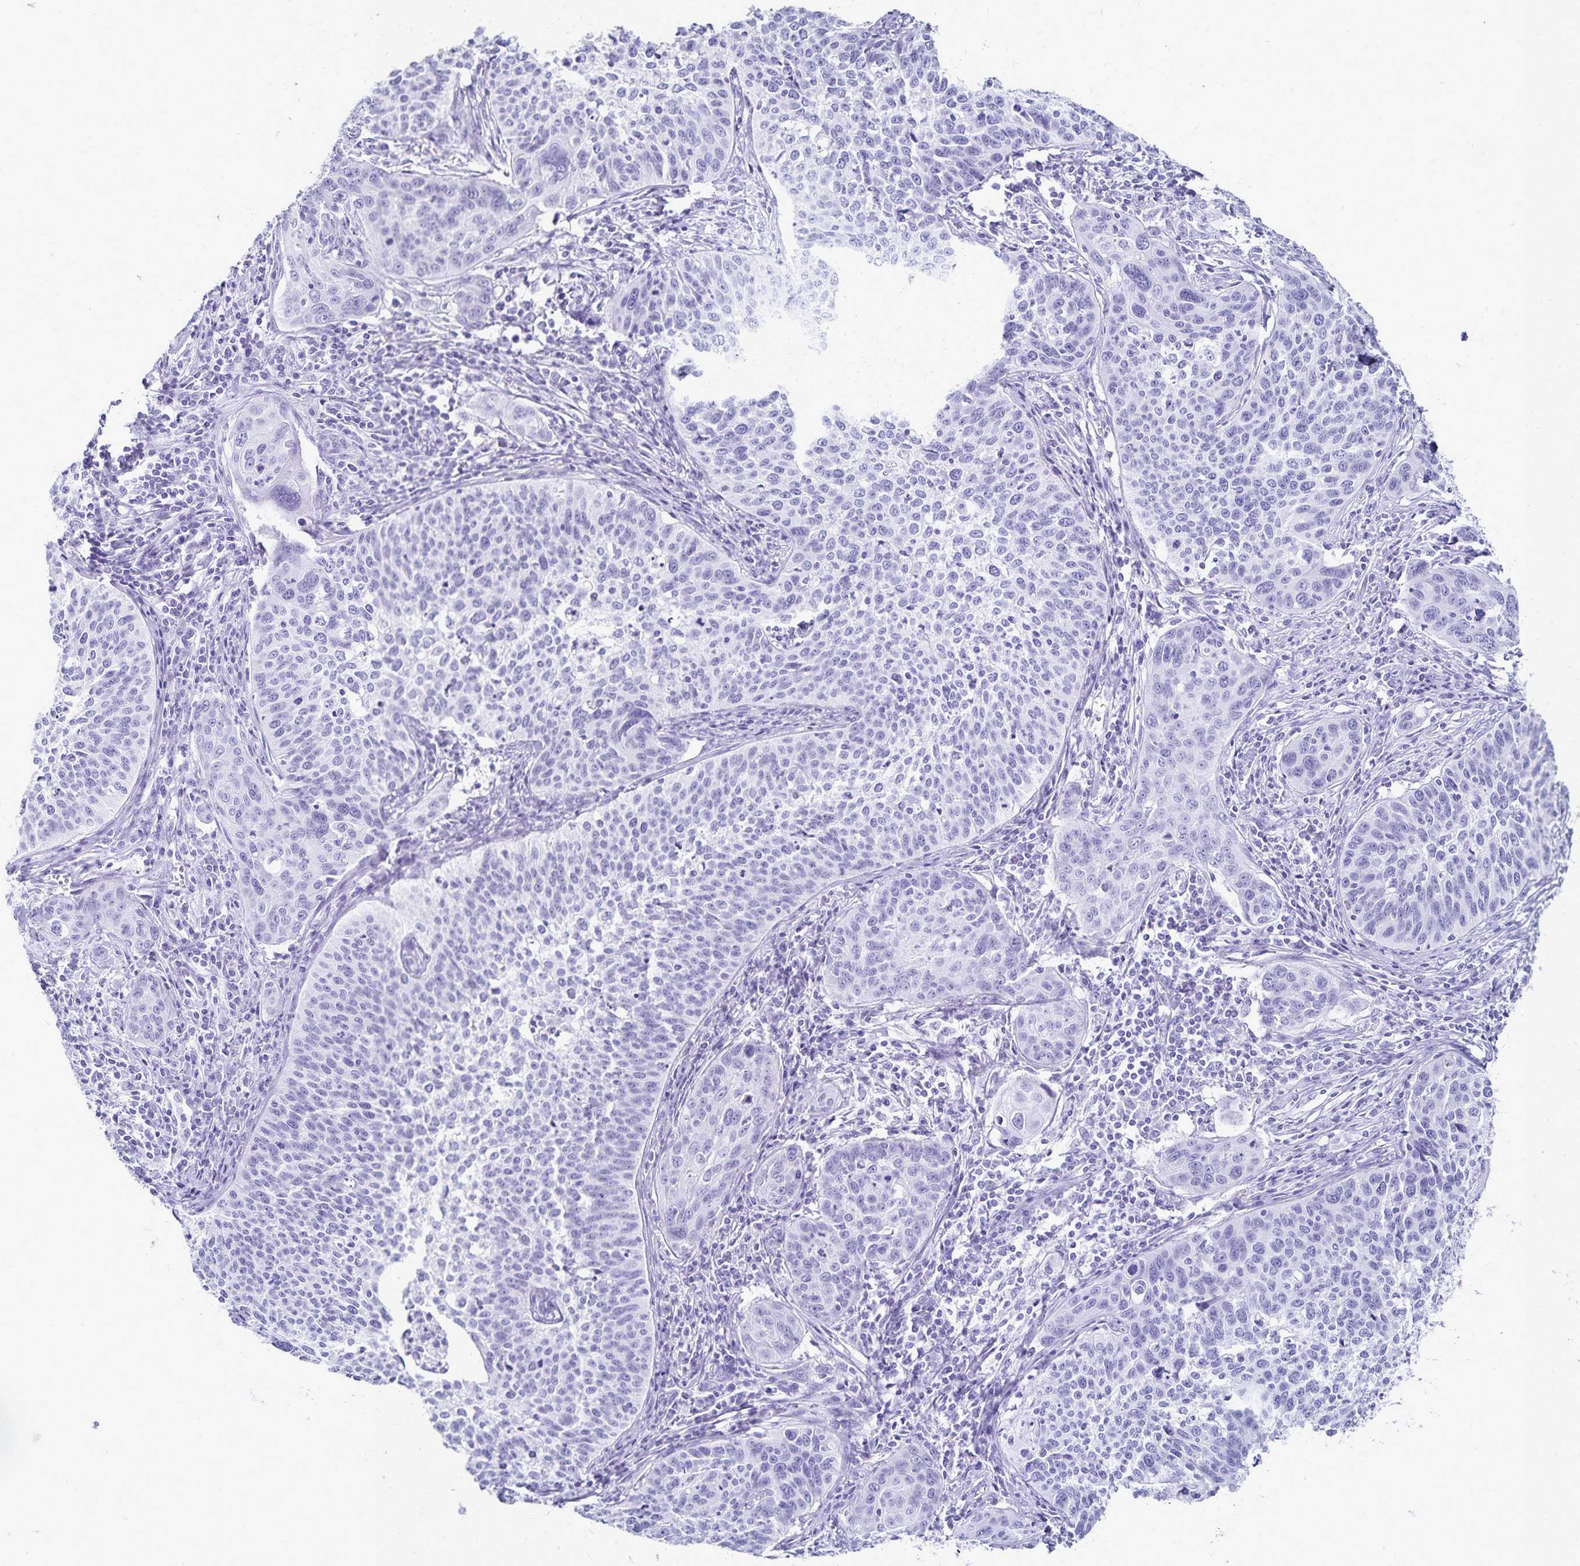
{"staining": {"intensity": "negative", "quantity": "none", "location": "none"}, "tissue": "cervical cancer", "cell_type": "Tumor cells", "image_type": "cancer", "snomed": [{"axis": "morphology", "description": "Squamous cell carcinoma, NOS"}, {"axis": "topography", "description": "Cervix"}], "caption": "Immunohistochemistry histopathology image of neoplastic tissue: human cervical cancer (squamous cell carcinoma) stained with DAB reveals no significant protein positivity in tumor cells.", "gene": "GIP", "patient": {"sex": "female", "age": 31}}